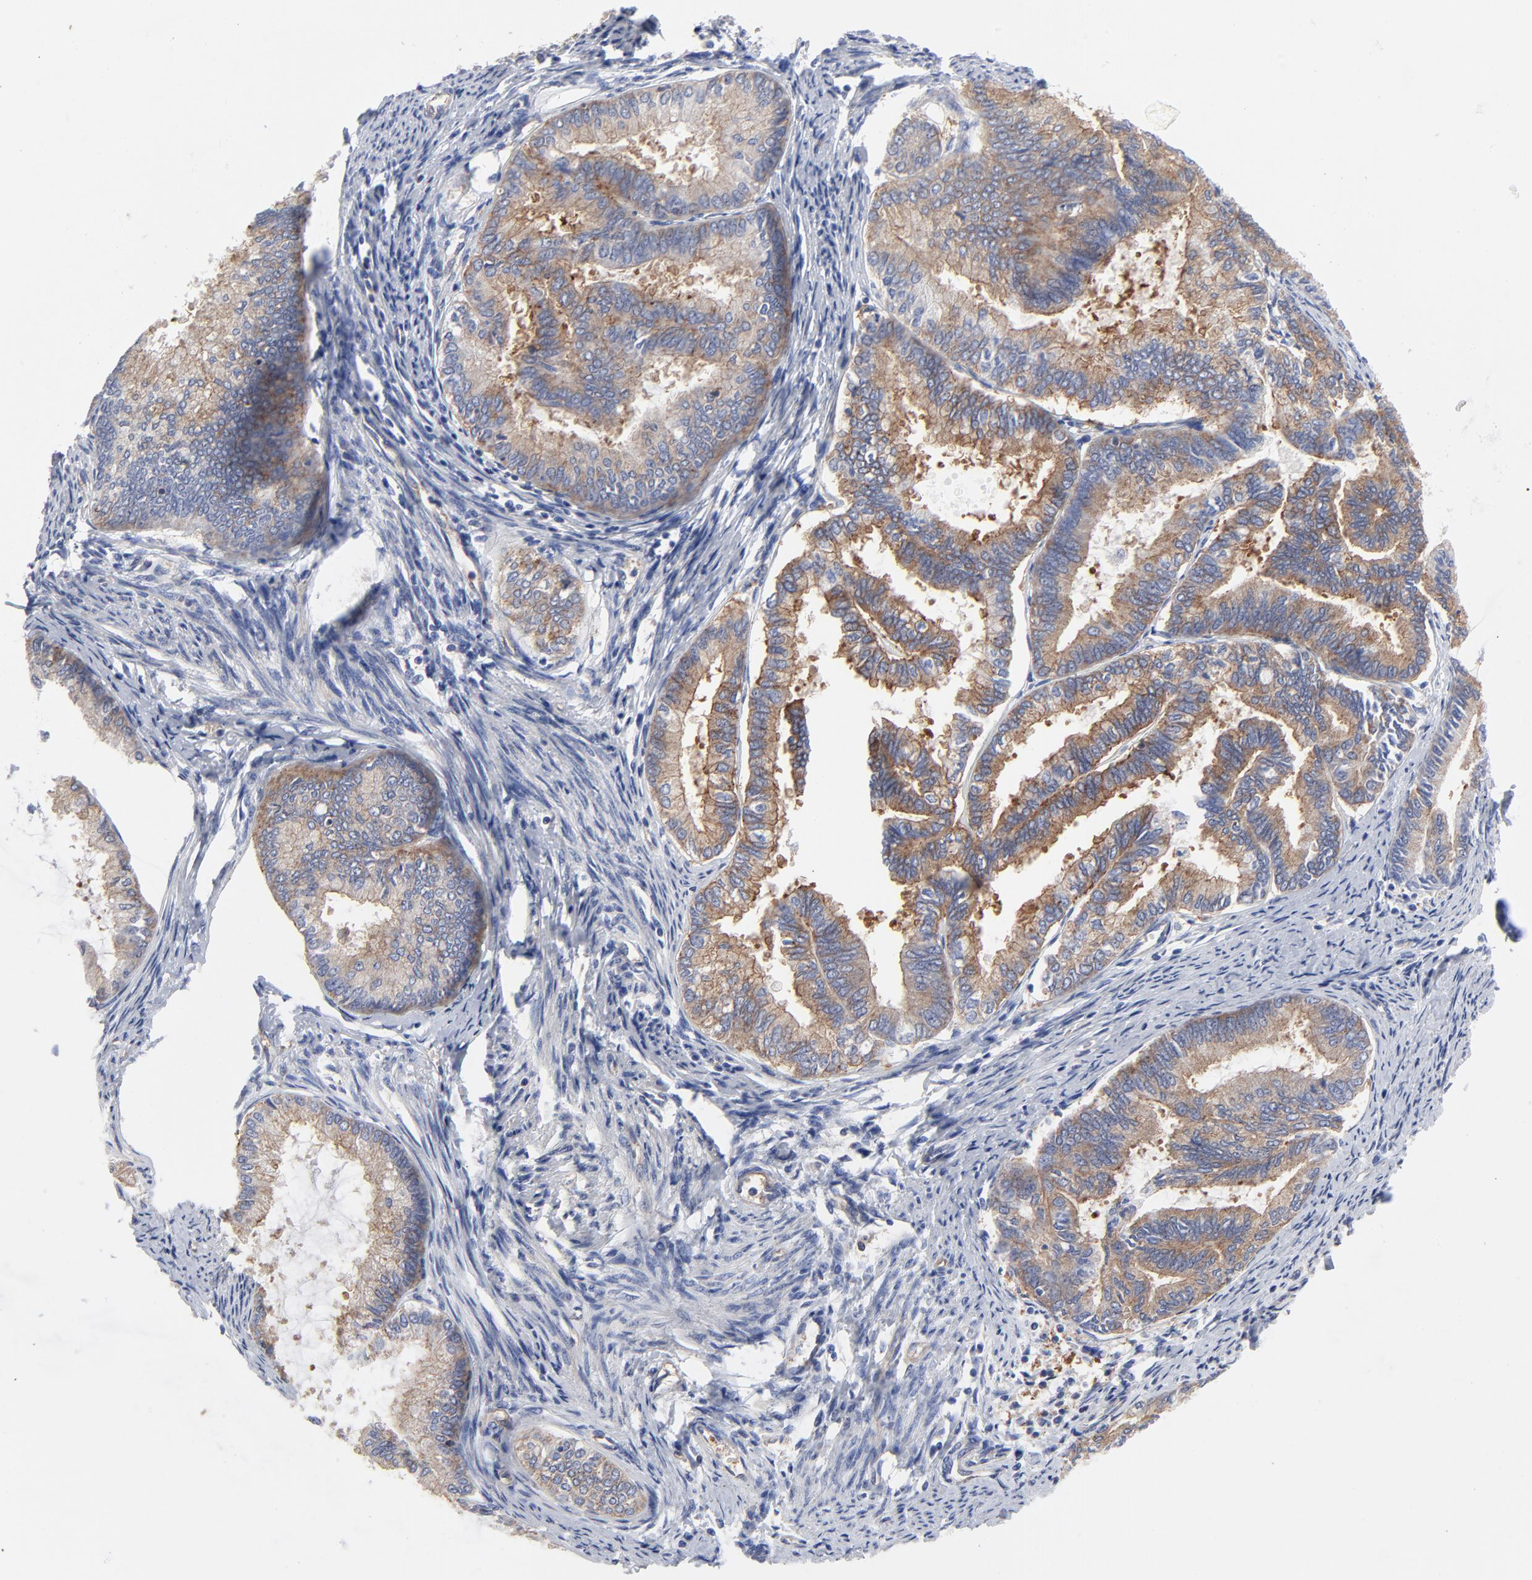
{"staining": {"intensity": "moderate", "quantity": ">75%", "location": "cytoplasmic/membranous"}, "tissue": "endometrial cancer", "cell_type": "Tumor cells", "image_type": "cancer", "snomed": [{"axis": "morphology", "description": "Adenocarcinoma, NOS"}, {"axis": "topography", "description": "Endometrium"}], "caption": "The histopathology image displays a brown stain indicating the presence of a protein in the cytoplasmic/membranous of tumor cells in adenocarcinoma (endometrial).", "gene": "CD2AP", "patient": {"sex": "female", "age": 86}}